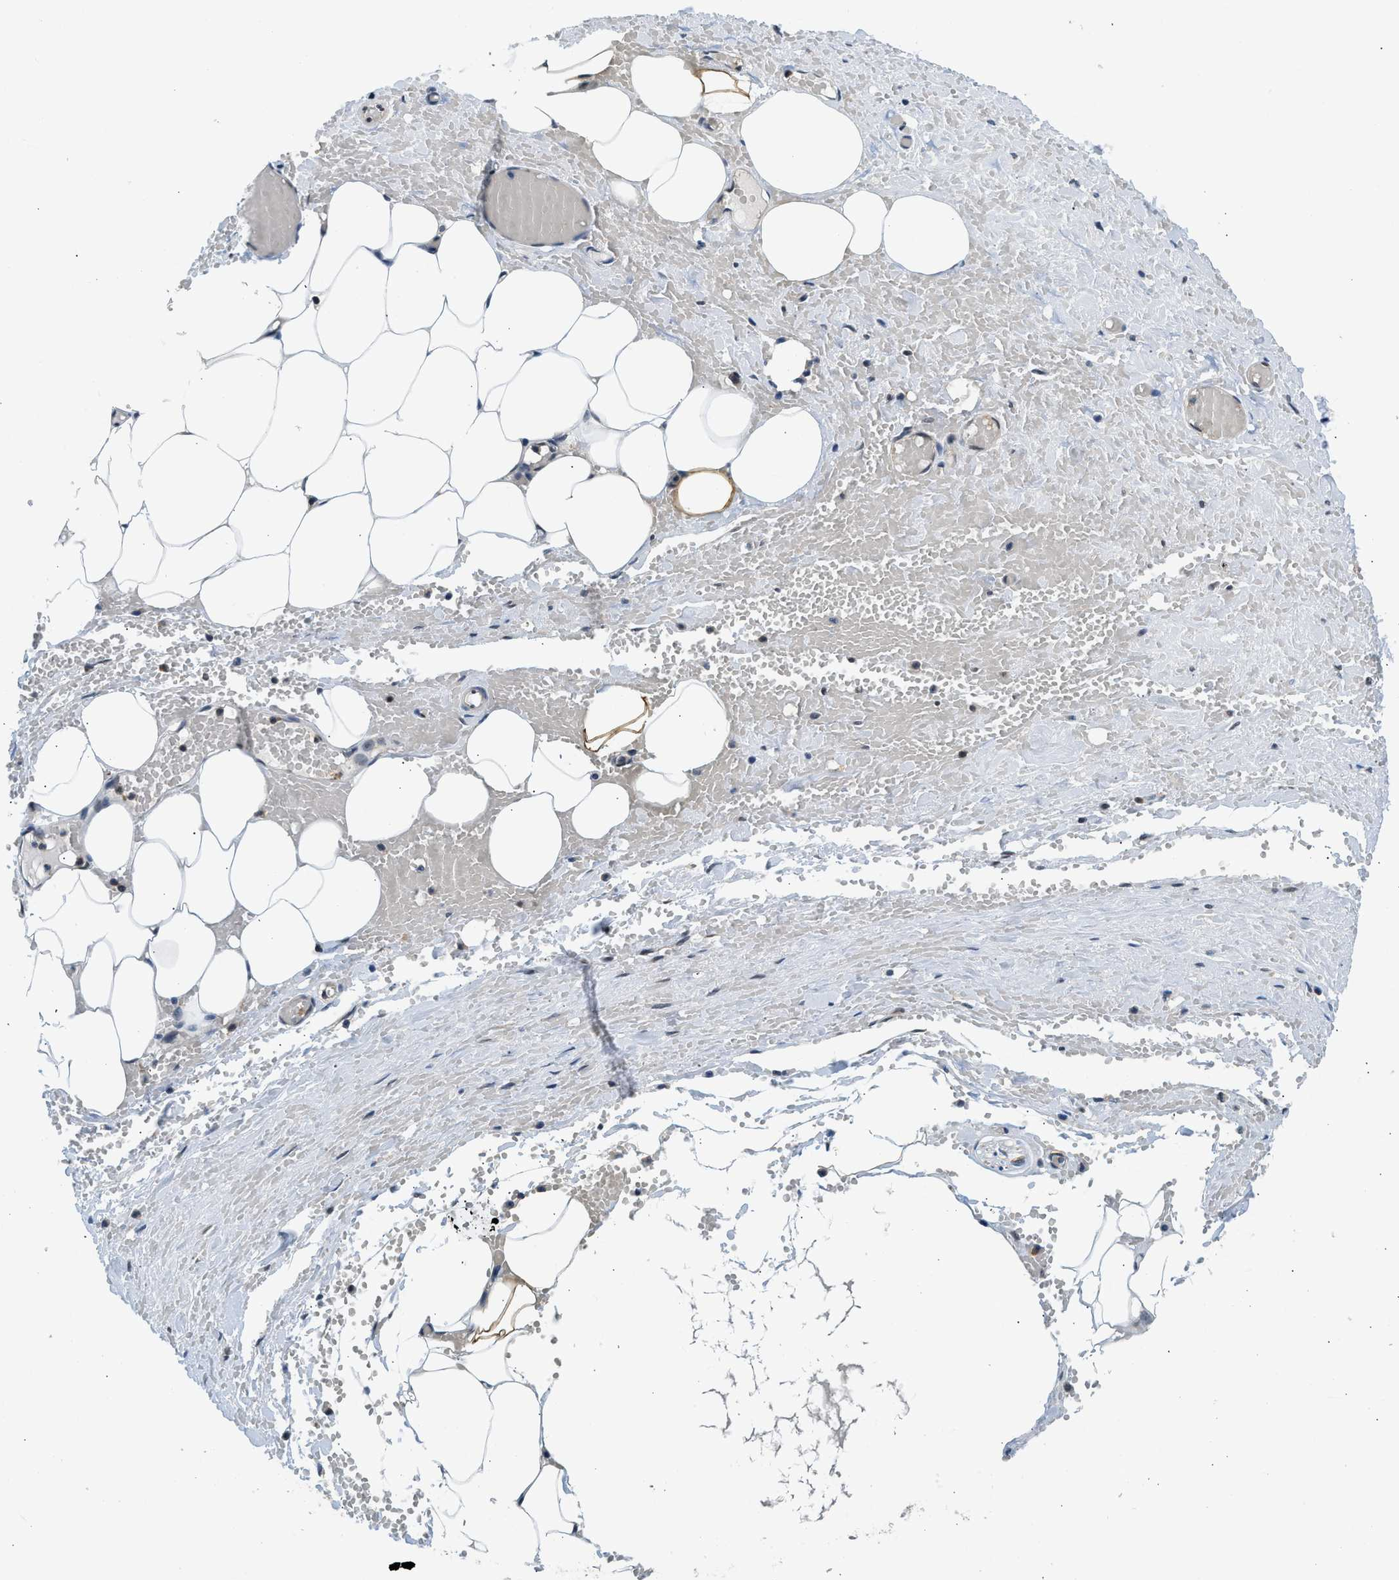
{"staining": {"intensity": "moderate", "quantity": "25%-75%", "location": "nuclear"}, "tissue": "adipose tissue", "cell_type": "Adipocytes", "image_type": "normal", "snomed": [{"axis": "morphology", "description": "Normal tissue, NOS"}, {"axis": "topography", "description": "Soft tissue"}, {"axis": "topography", "description": "Vascular tissue"}], "caption": "High-magnification brightfield microscopy of benign adipose tissue stained with DAB (3,3'-diaminobenzidine) (brown) and counterstained with hematoxylin (blue). adipocytes exhibit moderate nuclear positivity is identified in about25%-75% of cells.", "gene": "MTMR1", "patient": {"sex": "female", "age": 35}}